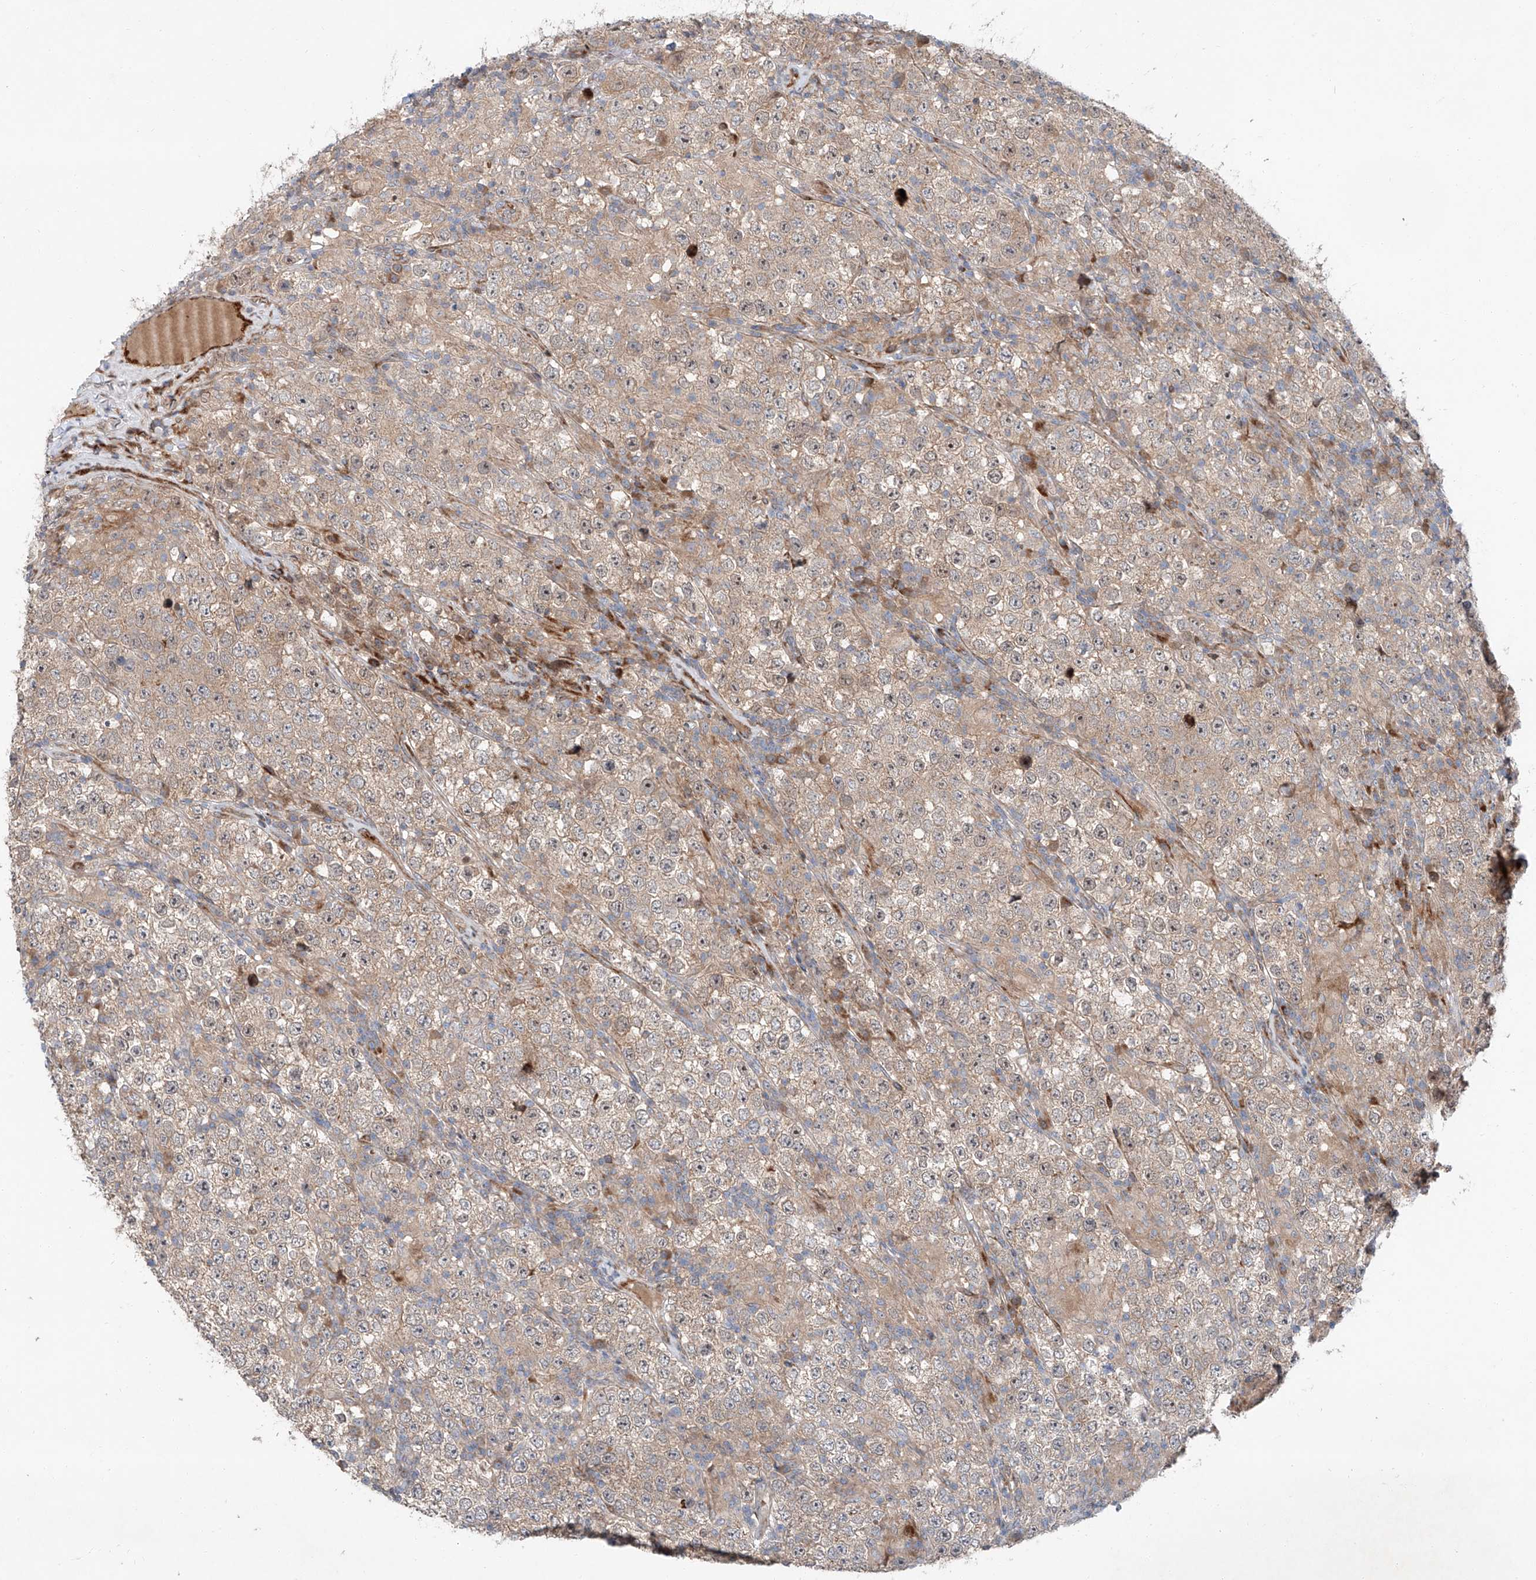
{"staining": {"intensity": "weak", "quantity": "25%-75%", "location": "cytoplasmic/membranous"}, "tissue": "testis cancer", "cell_type": "Tumor cells", "image_type": "cancer", "snomed": [{"axis": "morphology", "description": "Normal tissue, NOS"}, {"axis": "morphology", "description": "Urothelial carcinoma, High grade"}, {"axis": "morphology", "description": "Seminoma, NOS"}, {"axis": "morphology", "description": "Carcinoma, Embryonal, NOS"}, {"axis": "topography", "description": "Urinary bladder"}, {"axis": "topography", "description": "Testis"}], "caption": "Brown immunohistochemical staining in human testis cancer shows weak cytoplasmic/membranous expression in approximately 25%-75% of tumor cells.", "gene": "USF3", "patient": {"sex": "male", "age": 41}}